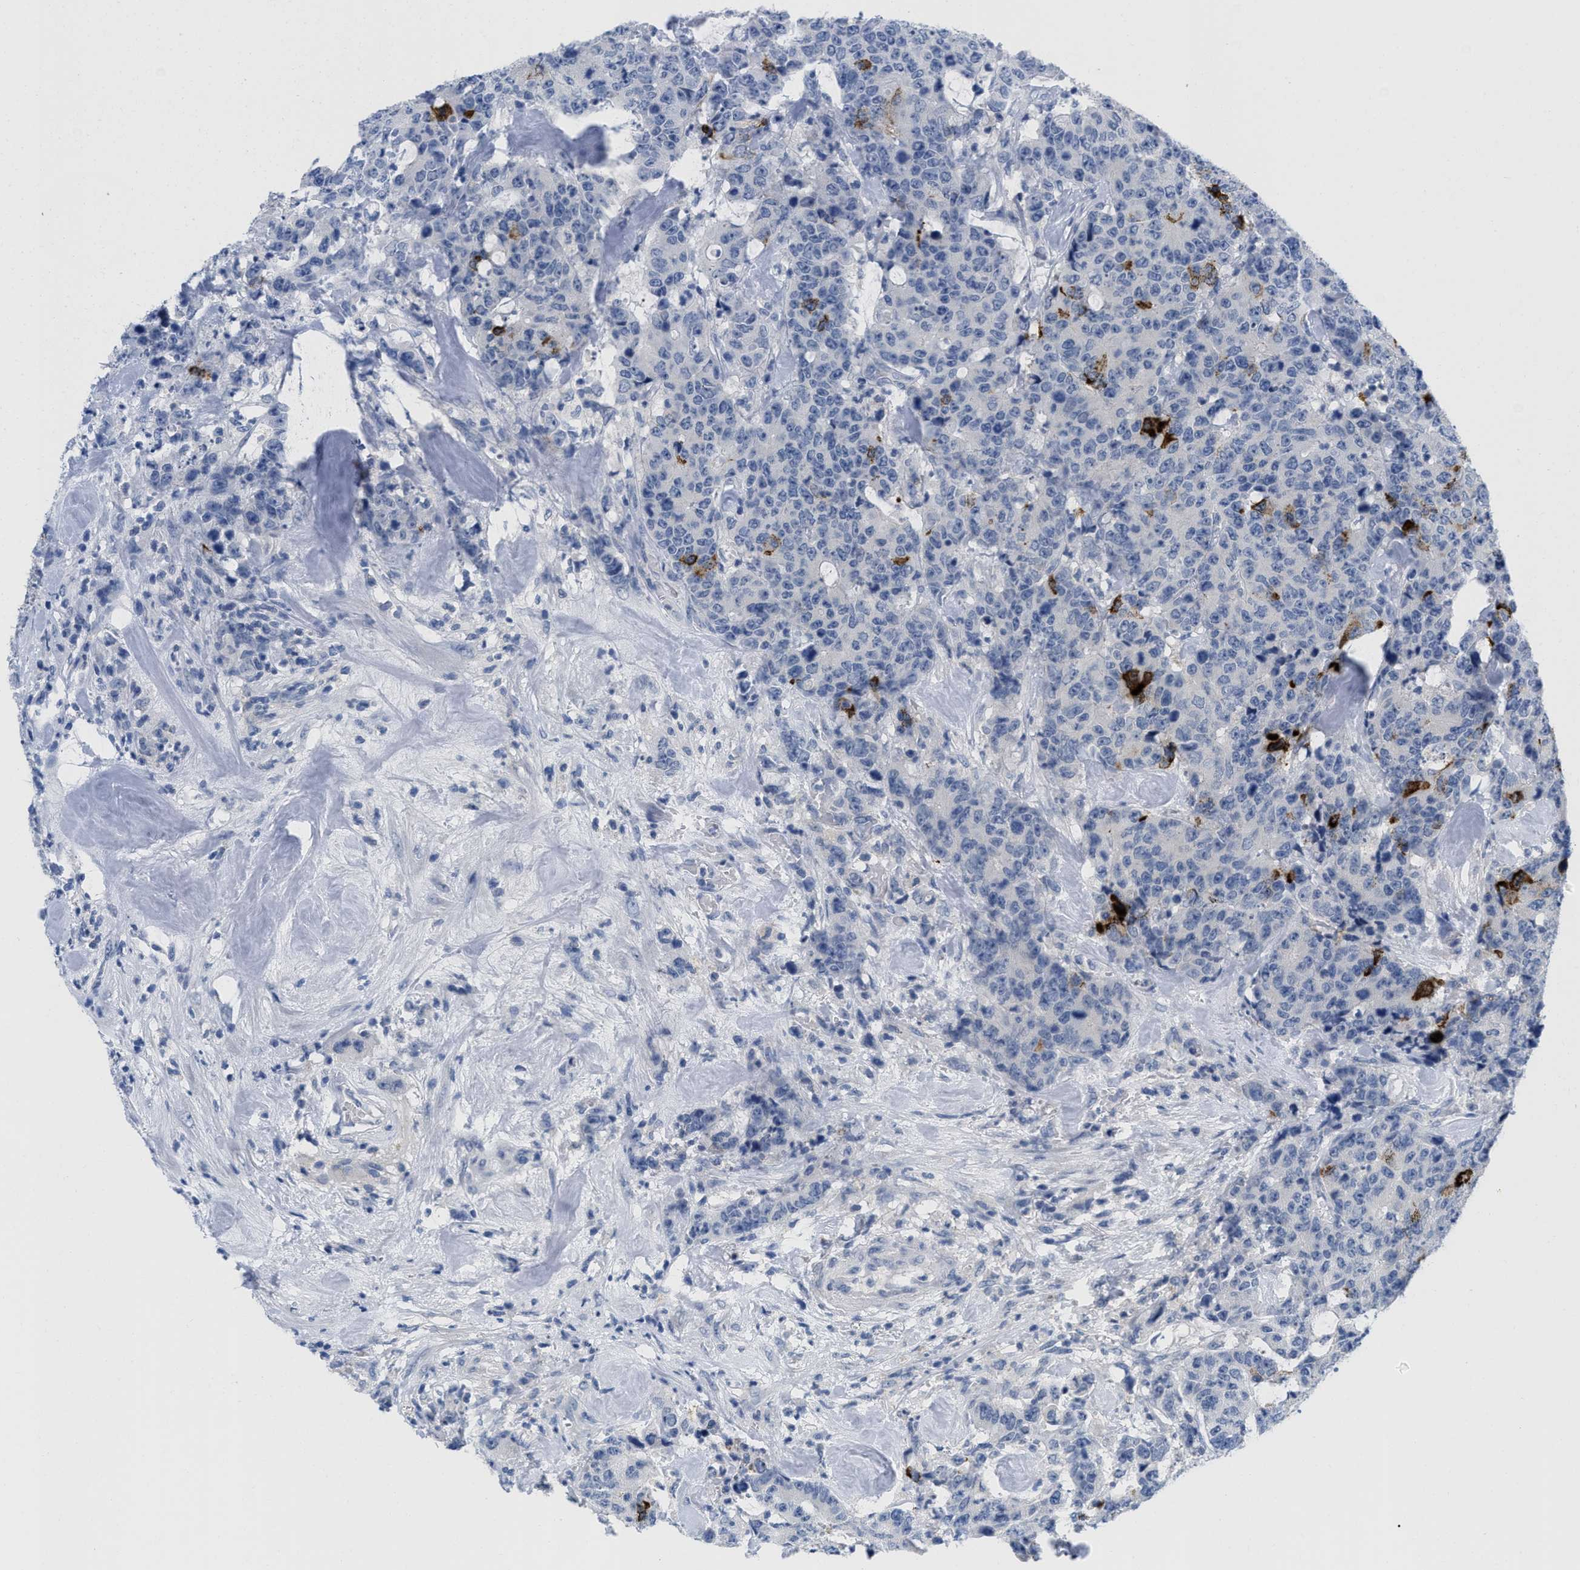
{"staining": {"intensity": "strong", "quantity": "<25%", "location": "cytoplasmic/membranous"}, "tissue": "colorectal cancer", "cell_type": "Tumor cells", "image_type": "cancer", "snomed": [{"axis": "morphology", "description": "Adenocarcinoma, NOS"}, {"axis": "topography", "description": "Colon"}], "caption": "Protein staining of colorectal cancer (adenocarcinoma) tissue exhibits strong cytoplasmic/membranous expression in approximately <25% of tumor cells.", "gene": "PYY", "patient": {"sex": "female", "age": 86}}